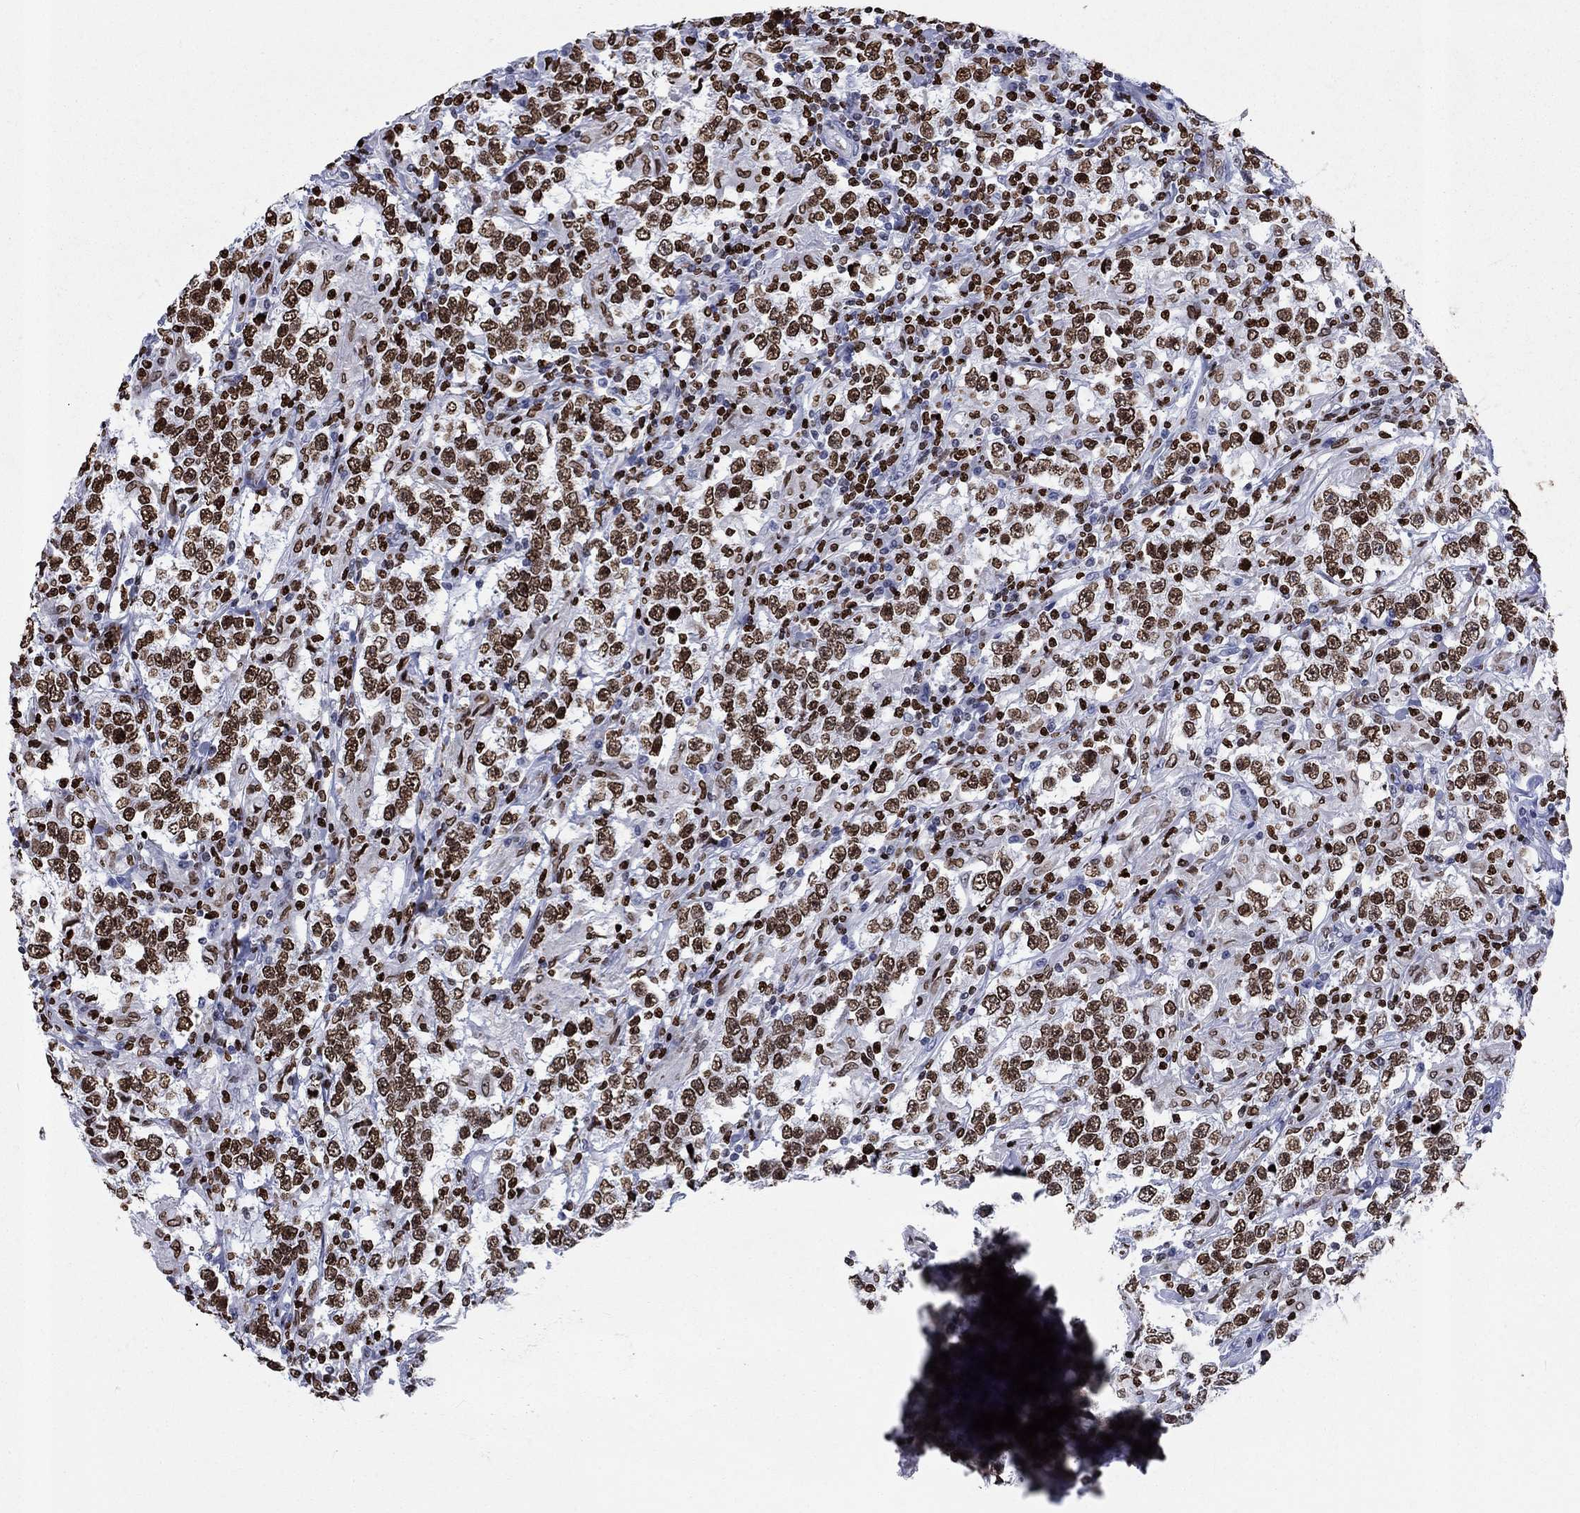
{"staining": {"intensity": "strong", "quantity": "25%-75%", "location": "nuclear"}, "tissue": "testis cancer", "cell_type": "Tumor cells", "image_type": "cancer", "snomed": [{"axis": "morphology", "description": "Seminoma, NOS"}, {"axis": "morphology", "description": "Carcinoma, Embryonal, NOS"}, {"axis": "topography", "description": "Testis"}], "caption": "Testis embryonal carcinoma stained with immunohistochemistry shows strong nuclear positivity in about 25%-75% of tumor cells. (IHC, brightfield microscopy, high magnification).", "gene": "H1-5", "patient": {"sex": "male", "age": 41}}